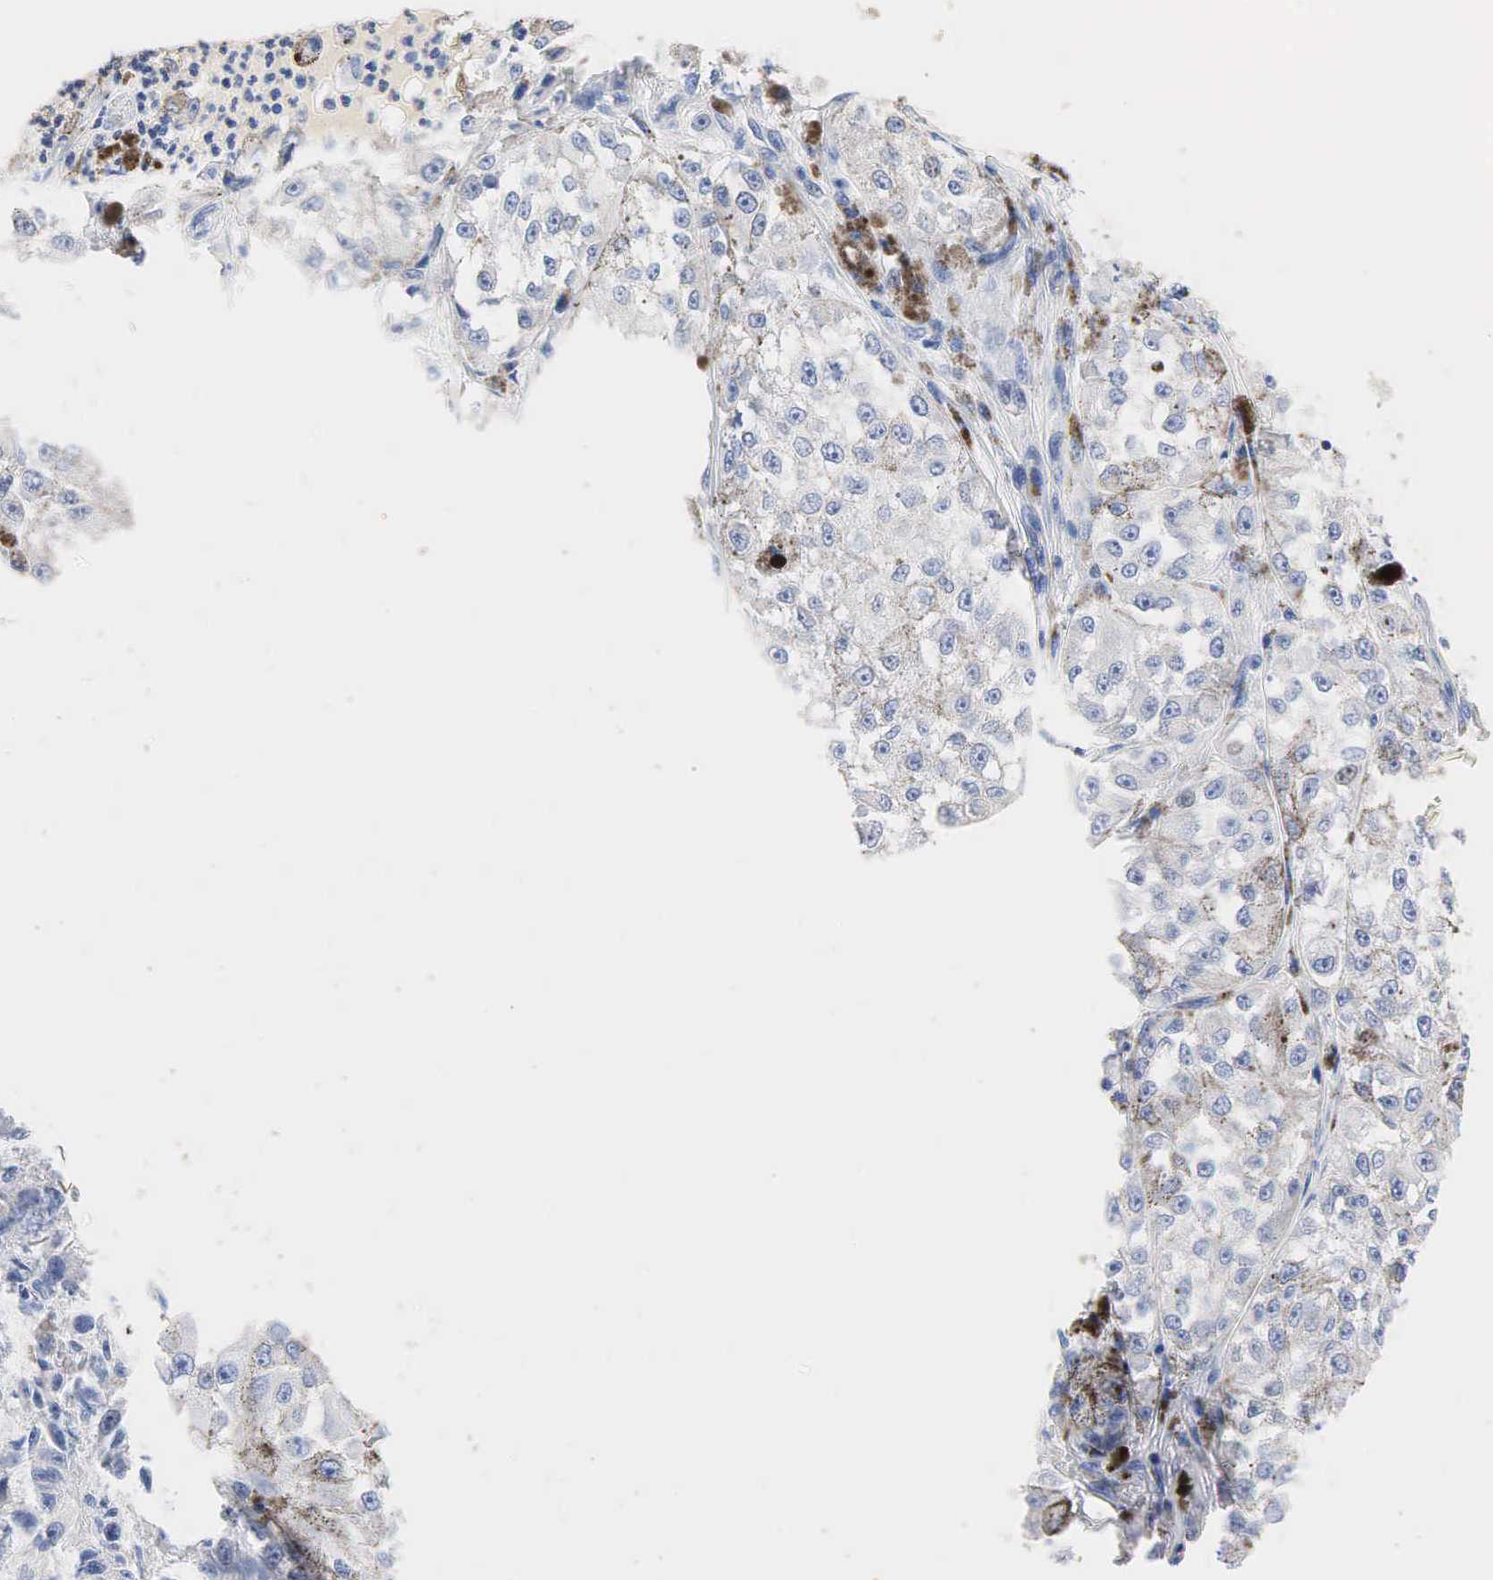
{"staining": {"intensity": "moderate", "quantity": "<25%", "location": "cytoplasmic/membranous"}, "tissue": "melanoma", "cell_type": "Tumor cells", "image_type": "cancer", "snomed": [{"axis": "morphology", "description": "Malignant melanoma, NOS"}, {"axis": "topography", "description": "Skin"}], "caption": "The image exhibits staining of malignant melanoma, revealing moderate cytoplasmic/membranous protein positivity (brown color) within tumor cells. (DAB = brown stain, brightfield microscopy at high magnification).", "gene": "SST", "patient": {"sex": "male", "age": 67}}